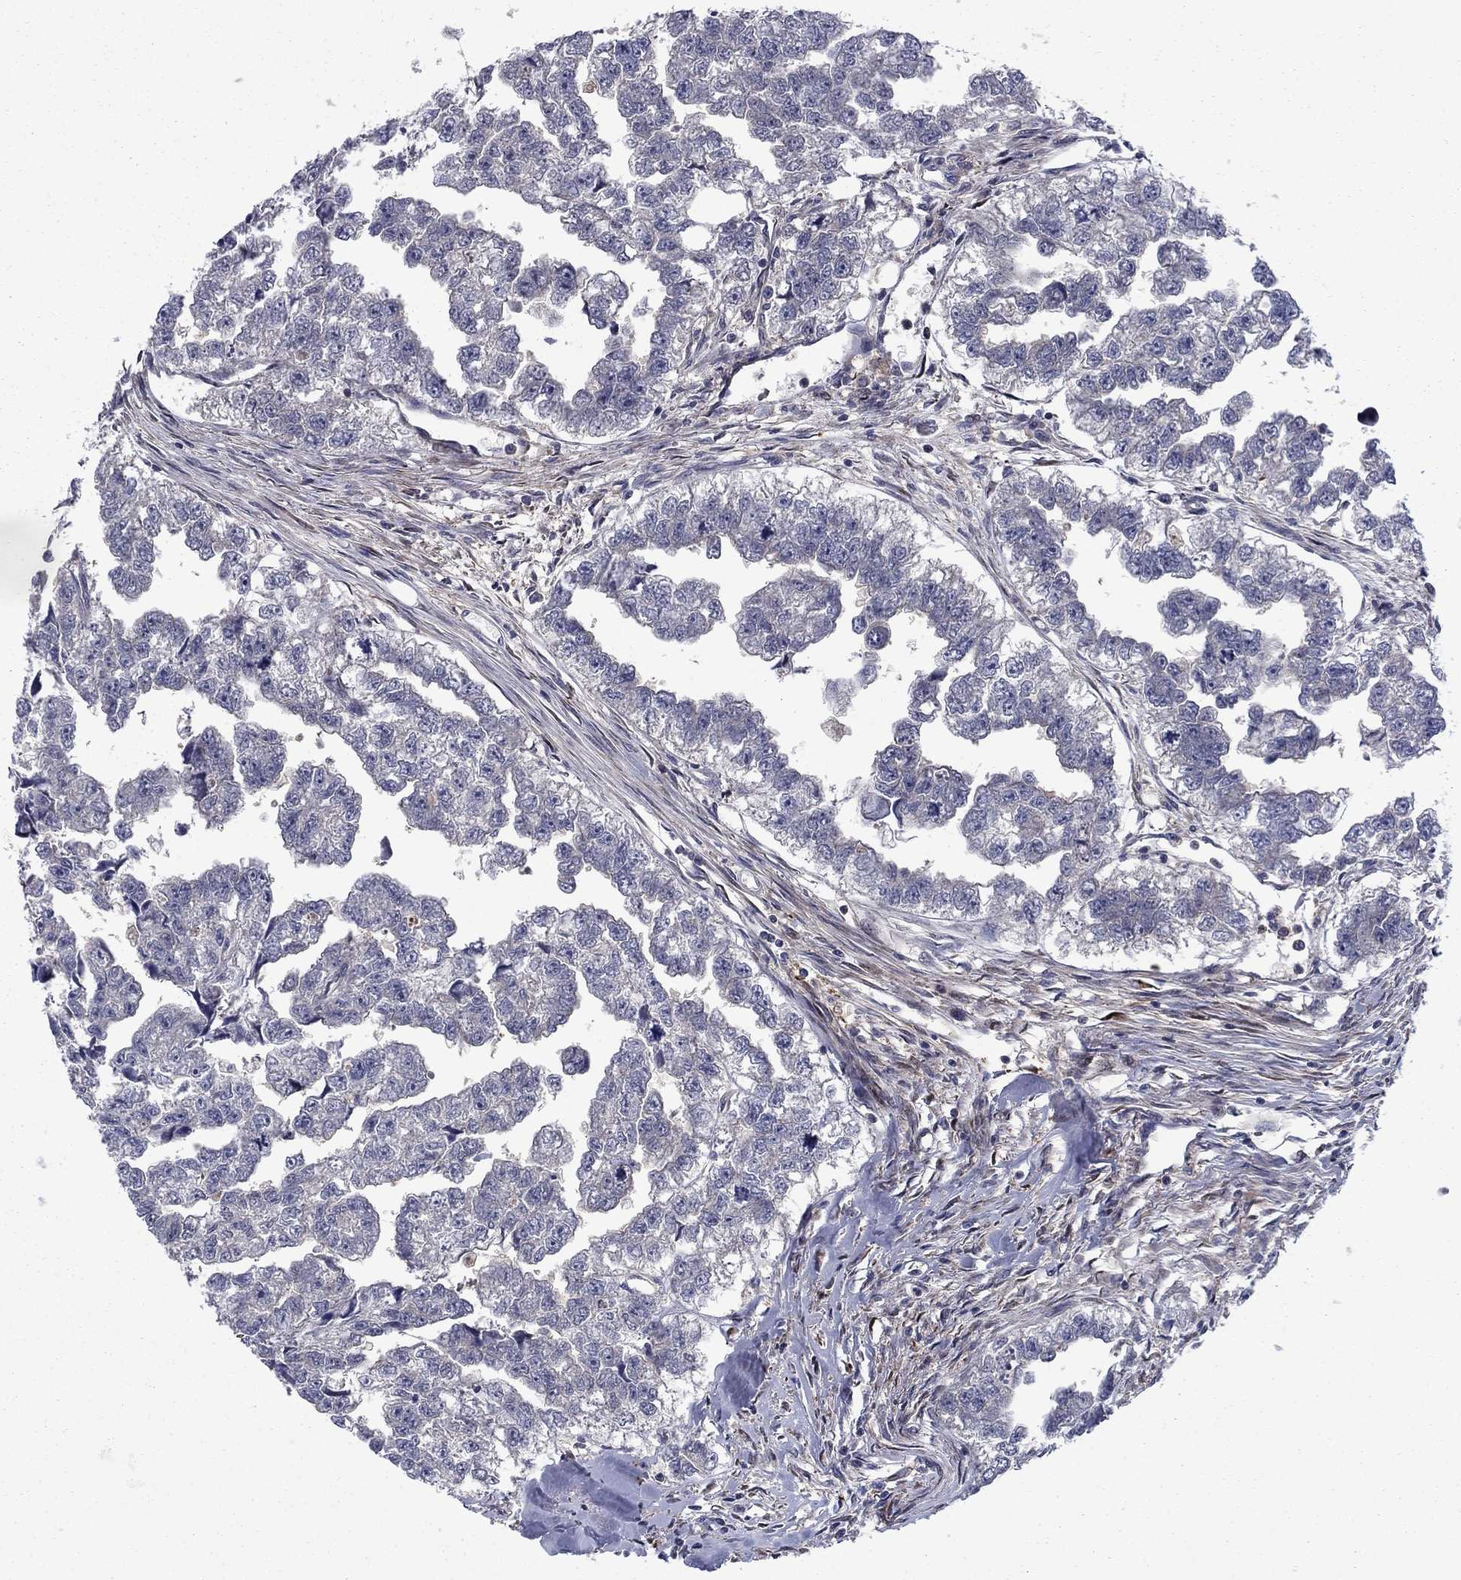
{"staining": {"intensity": "negative", "quantity": "none", "location": "none"}, "tissue": "testis cancer", "cell_type": "Tumor cells", "image_type": "cancer", "snomed": [{"axis": "morphology", "description": "Carcinoma, Embryonal, NOS"}, {"axis": "morphology", "description": "Teratoma, malignant, NOS"}, {"axis": "topography", "description": "Testis"}], "caption": "High power microscopy micrograph of an IHC image of teratoma (malignant) (testis), revealing no significant positivity in tumor cells. The staining was performed using DAB to visualize the protein expression in brown, while the nuclei were stained in blue with hematoxylin (Magnification: 20x).", "gene": "HDAC4", "patient": {"sex": "male", "age": 44}}